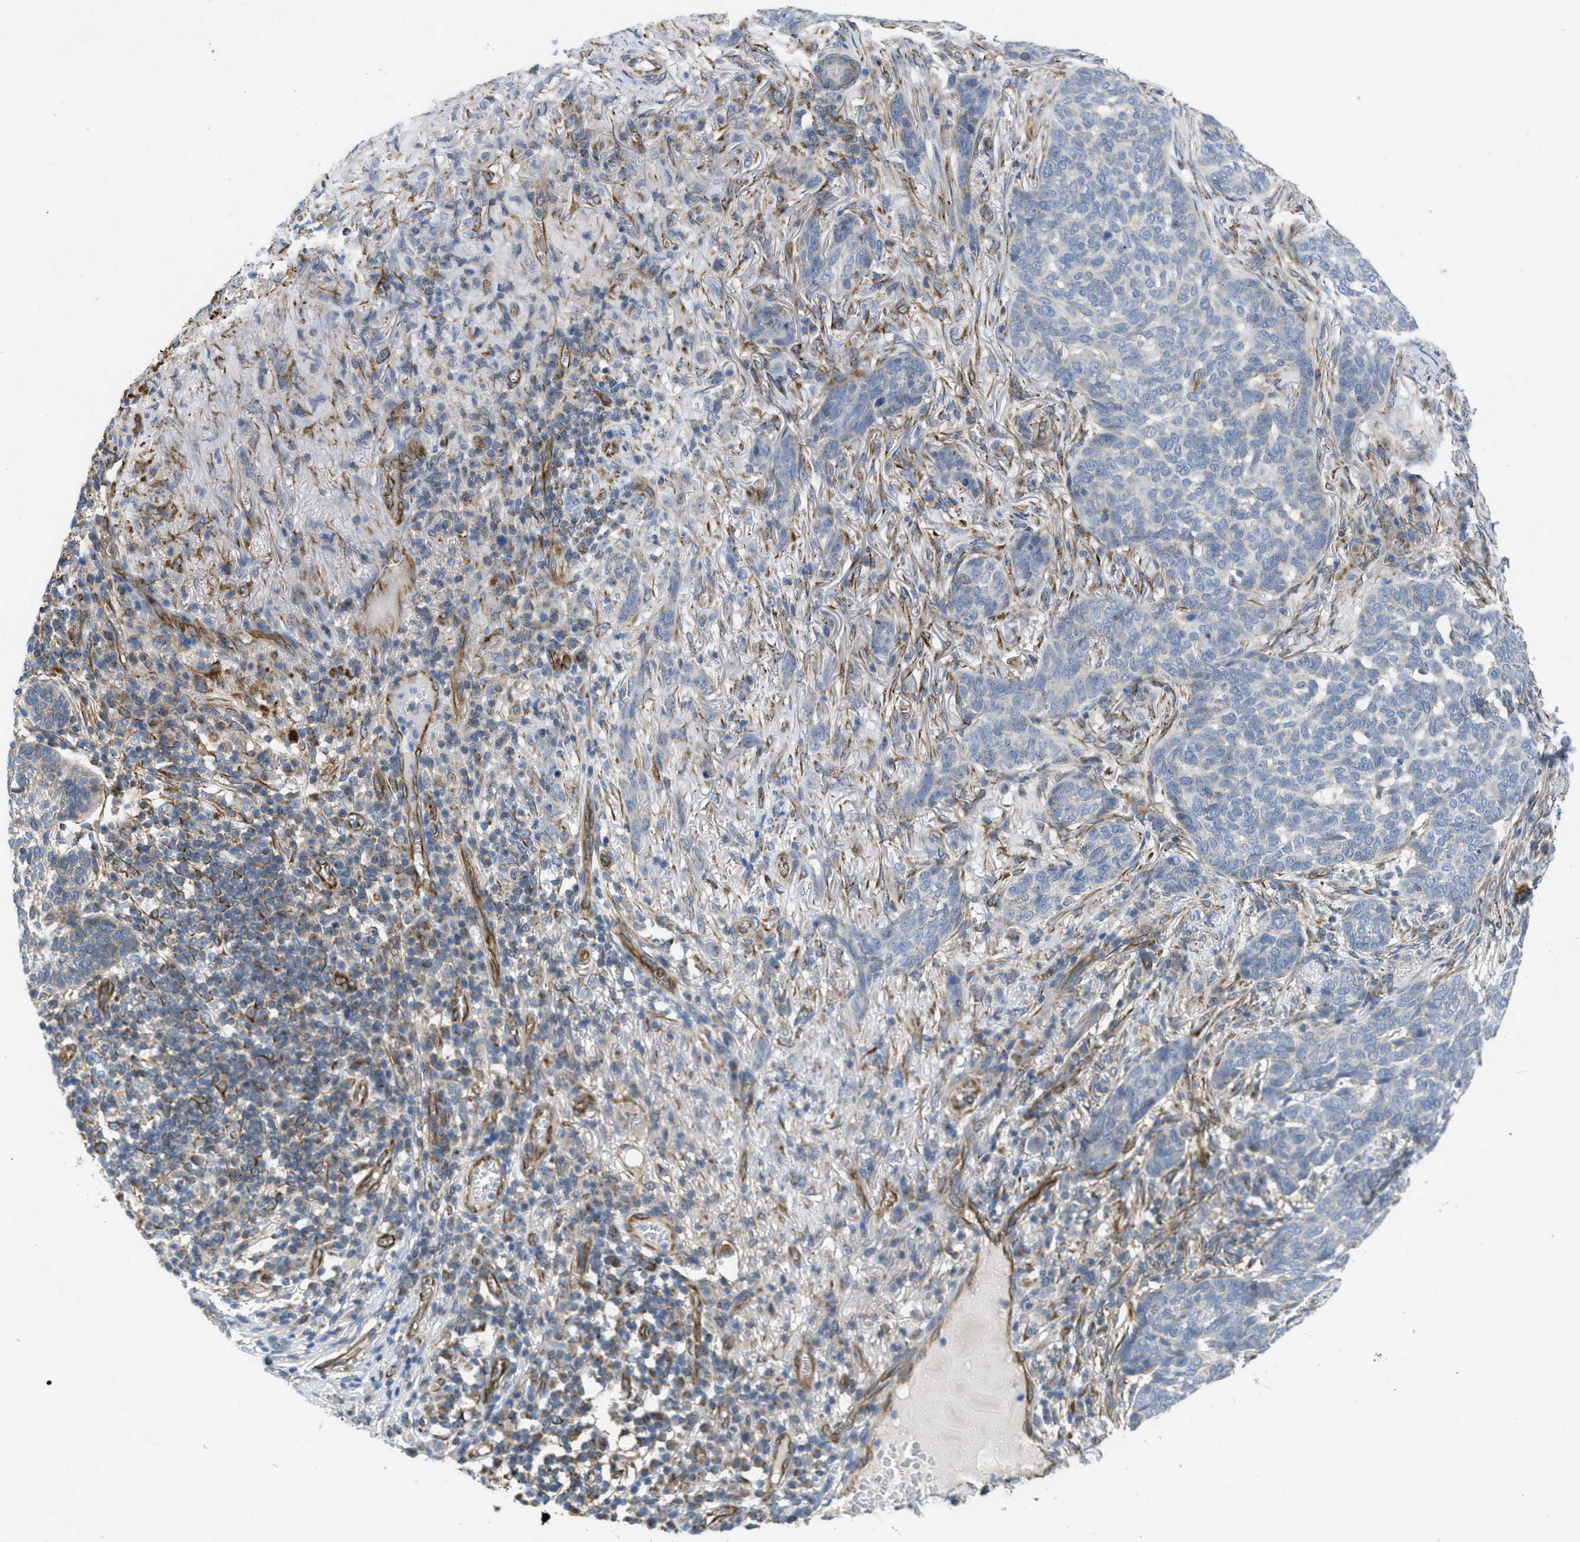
{"staining": {"intensity": "negative", "quantity": "none", "location": "none"}, "tissue": "skin cancer", "cell_type": "Tumor cells", "image_type": "cancer", "snomed": [{"axis": "morphology", "description": "Basal cell carcinoma"}, {"axis": "topography", "description": "Skin"}], "caption": "Tumor cells are negative for protein expression in human basal cell carcinoma (skin).", "gene": "BTN3A1", "patient": {"sex": "male", "age": 85}}